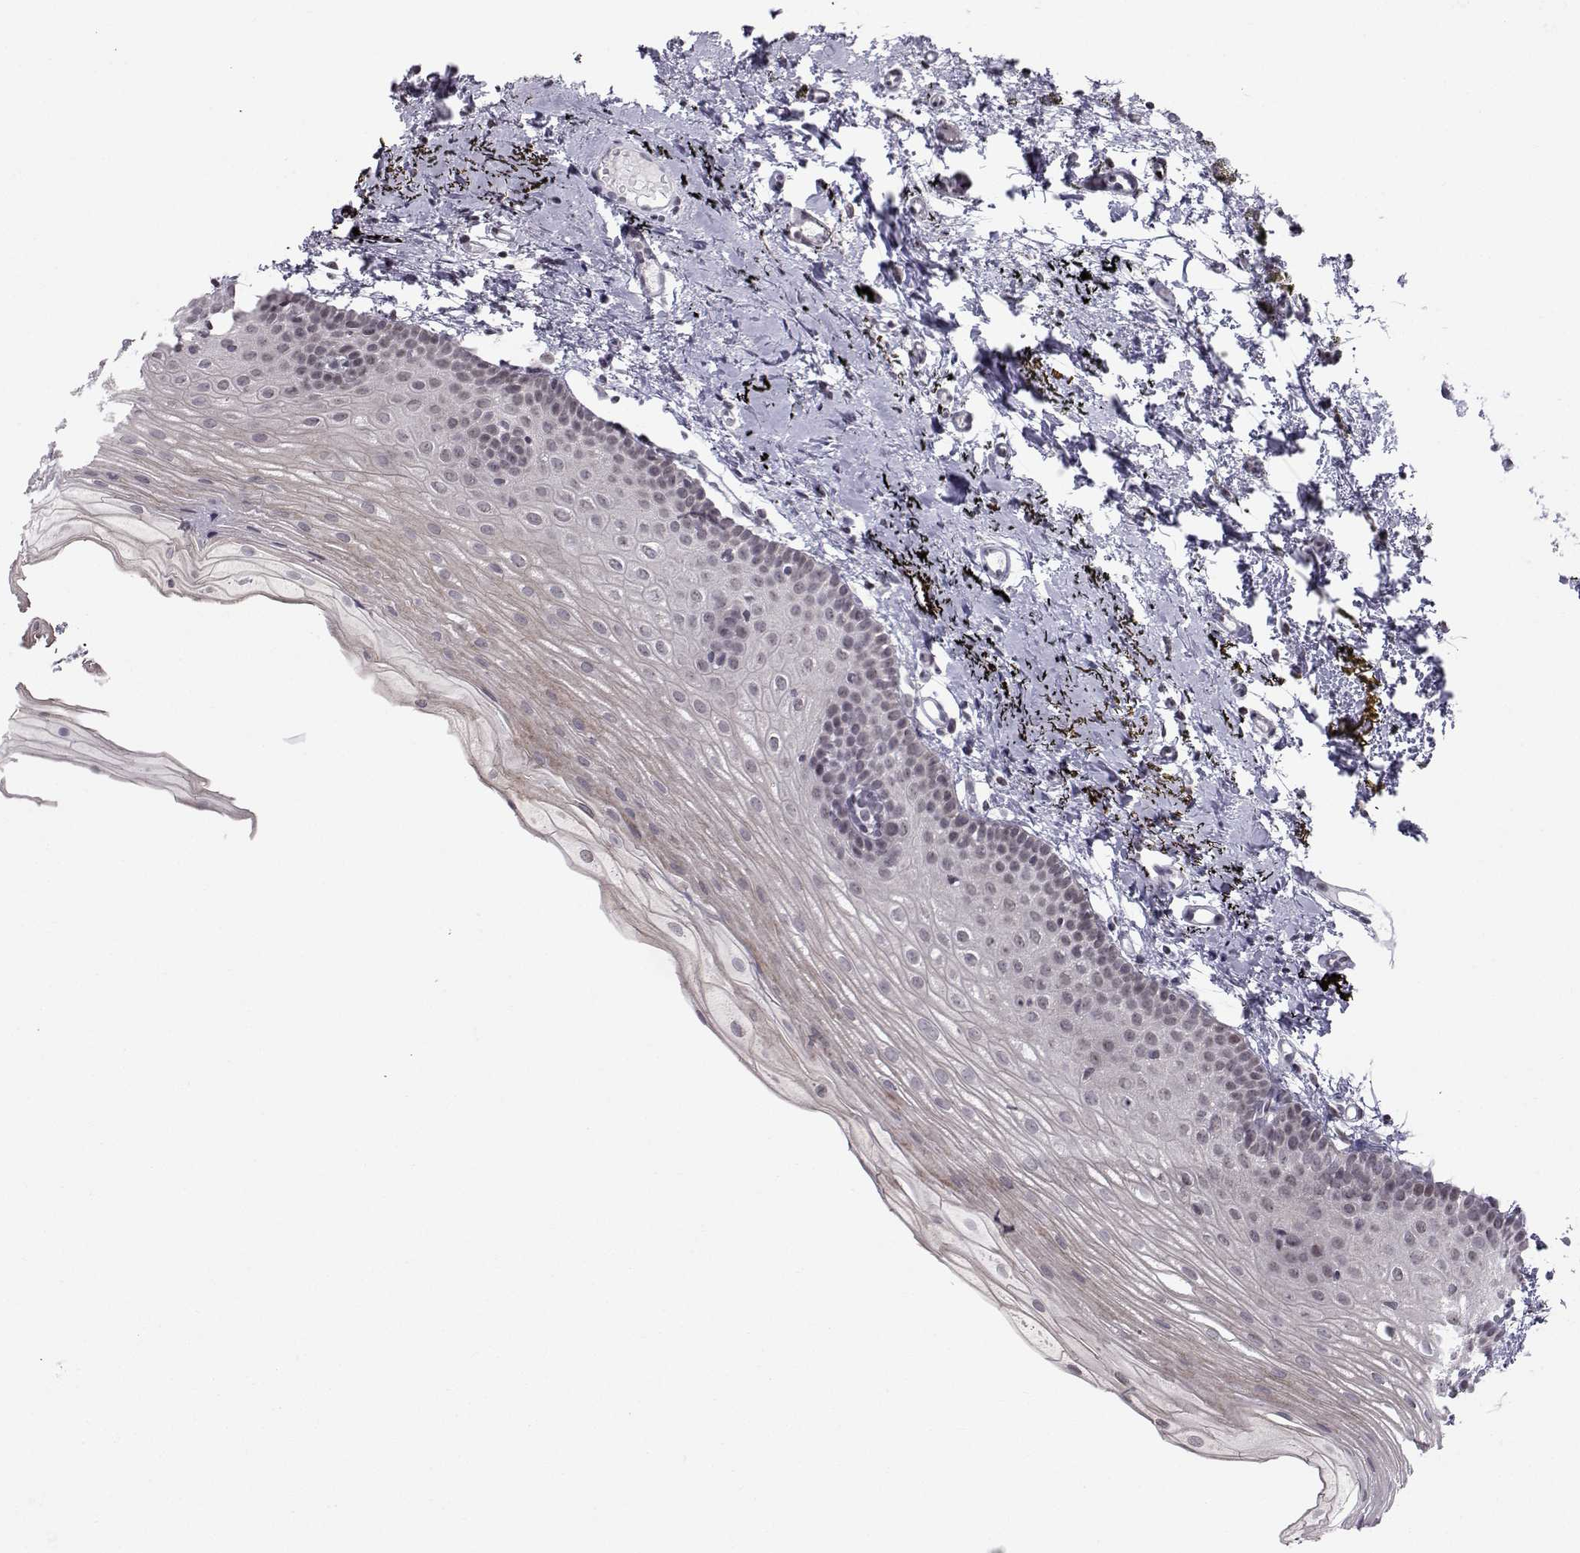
{"staining": {"intensity": "negative", "quantity": "none", "location": "none"}, "tissue": "oral mucosa", "cell_type": "Squamous epithelial cells", "image_type": "normal", "snomed": [{"axis": "morphology", "description": "Normal tissue, NOS"}, {"axis": "topography", "description": "Oral tissue"}], "caption": "Benign oral mucosa was stained to show a protein in brown. There is no significant staining in squamous epithelial cells. (Immunohistochemistry (ihc), brightfield microscopy, high magnification).", "gene": "MARCHF4", "patient": {"sex": "female", "age": 57}}